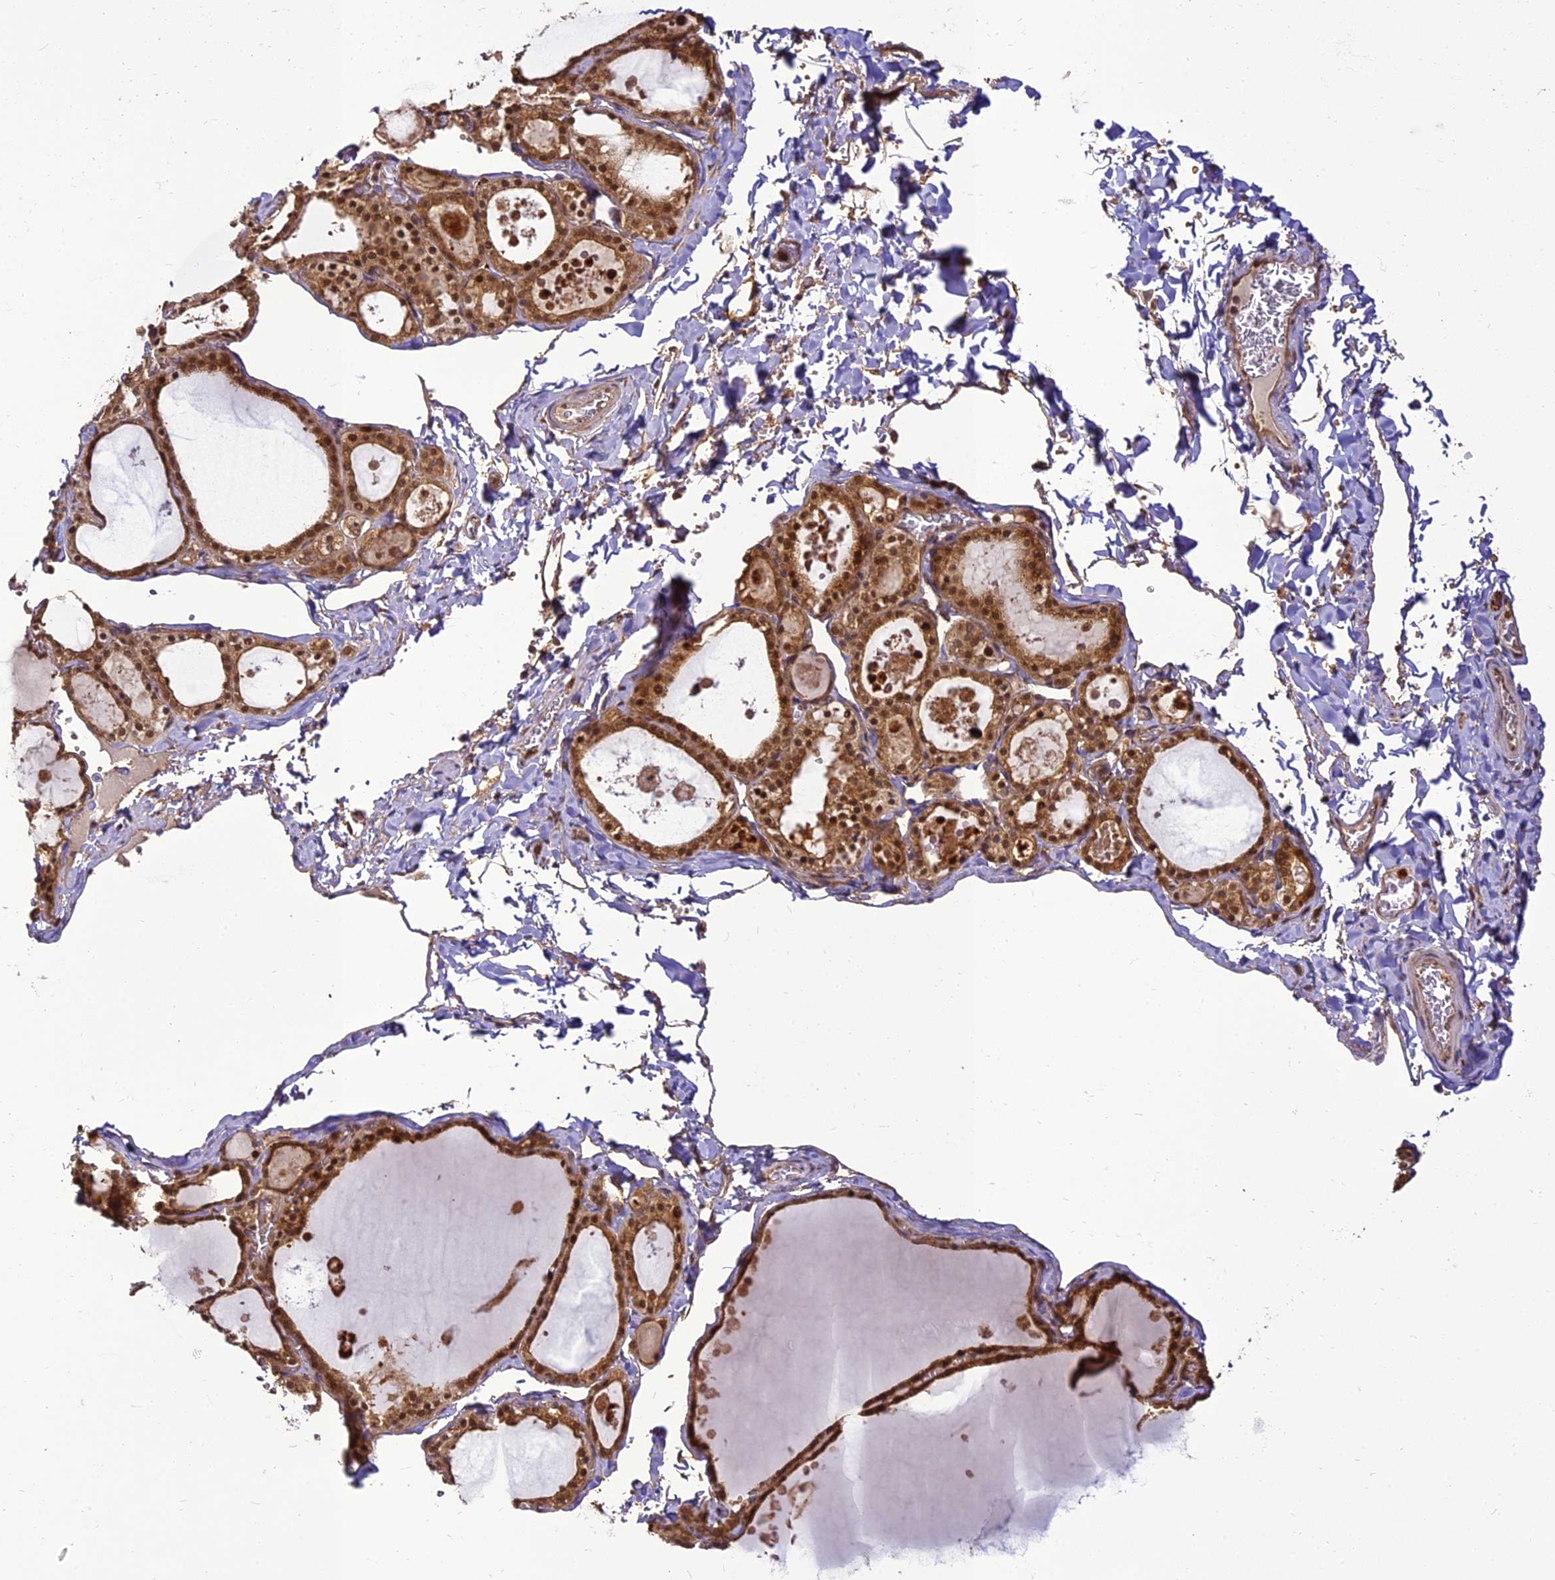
{"staining": {"intensity": "moderate", "quantity": ">75%", "location": "cytoplasmic/membranous,nuclear"}, "tissue": "thyroid gland", "cell_type": "Glandular cells", "image_type": "normal", "snomed": [{"axis": "morphology", "description": "Normal tissue, NOS"}, {"axis": "topography", "description": "Thyroid gland"}], "caption": "Thyroid gland stained with IHC reveals moderate cytoplasmic/membranous,nuclear positivity in about >75% of glandular cells.", "gene": "BCDIN3D", "patient": {"sex": "male", "age": 56}}